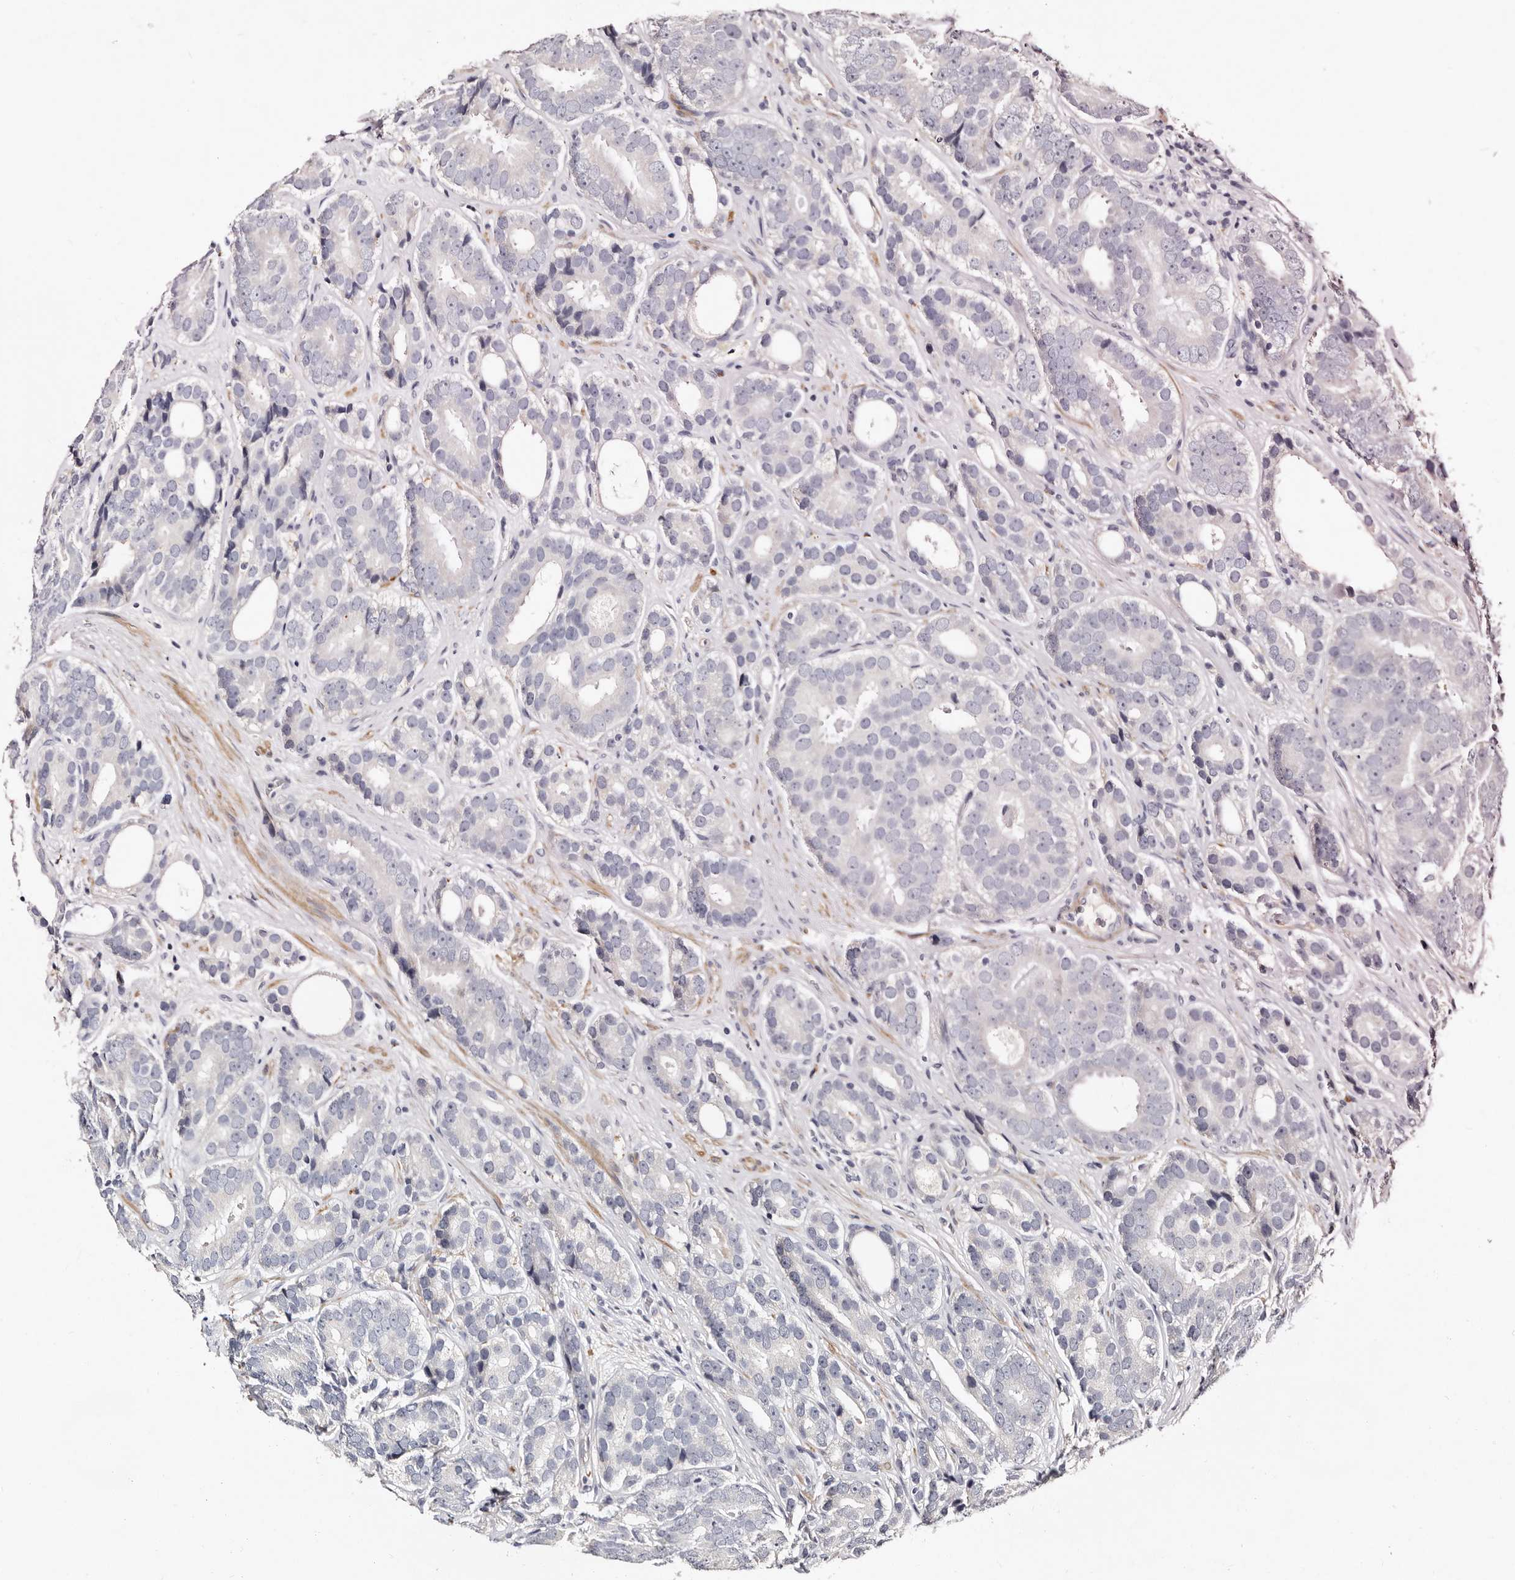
{"staining": {"intensity": "negative", "quantity": "none", "location": "none"}, "tissue": "prostate cancer", "cell_type": "Tumor cells", "image_type": "cancer", "snomed": [{"axis": "morphology", "description": "Adenocarcinoma, High grade"}, {"axis": "topography", "description": "Prostate"}], "caption": "An immunohistochemistry image of prostate adenocarcinoma (high-grade) is shown. There is no staining in tumor cells of prostate adenocarcinoma (high-grade).", "gene": "MRPS33", "patient": {"sex": "male", "age": 56}}